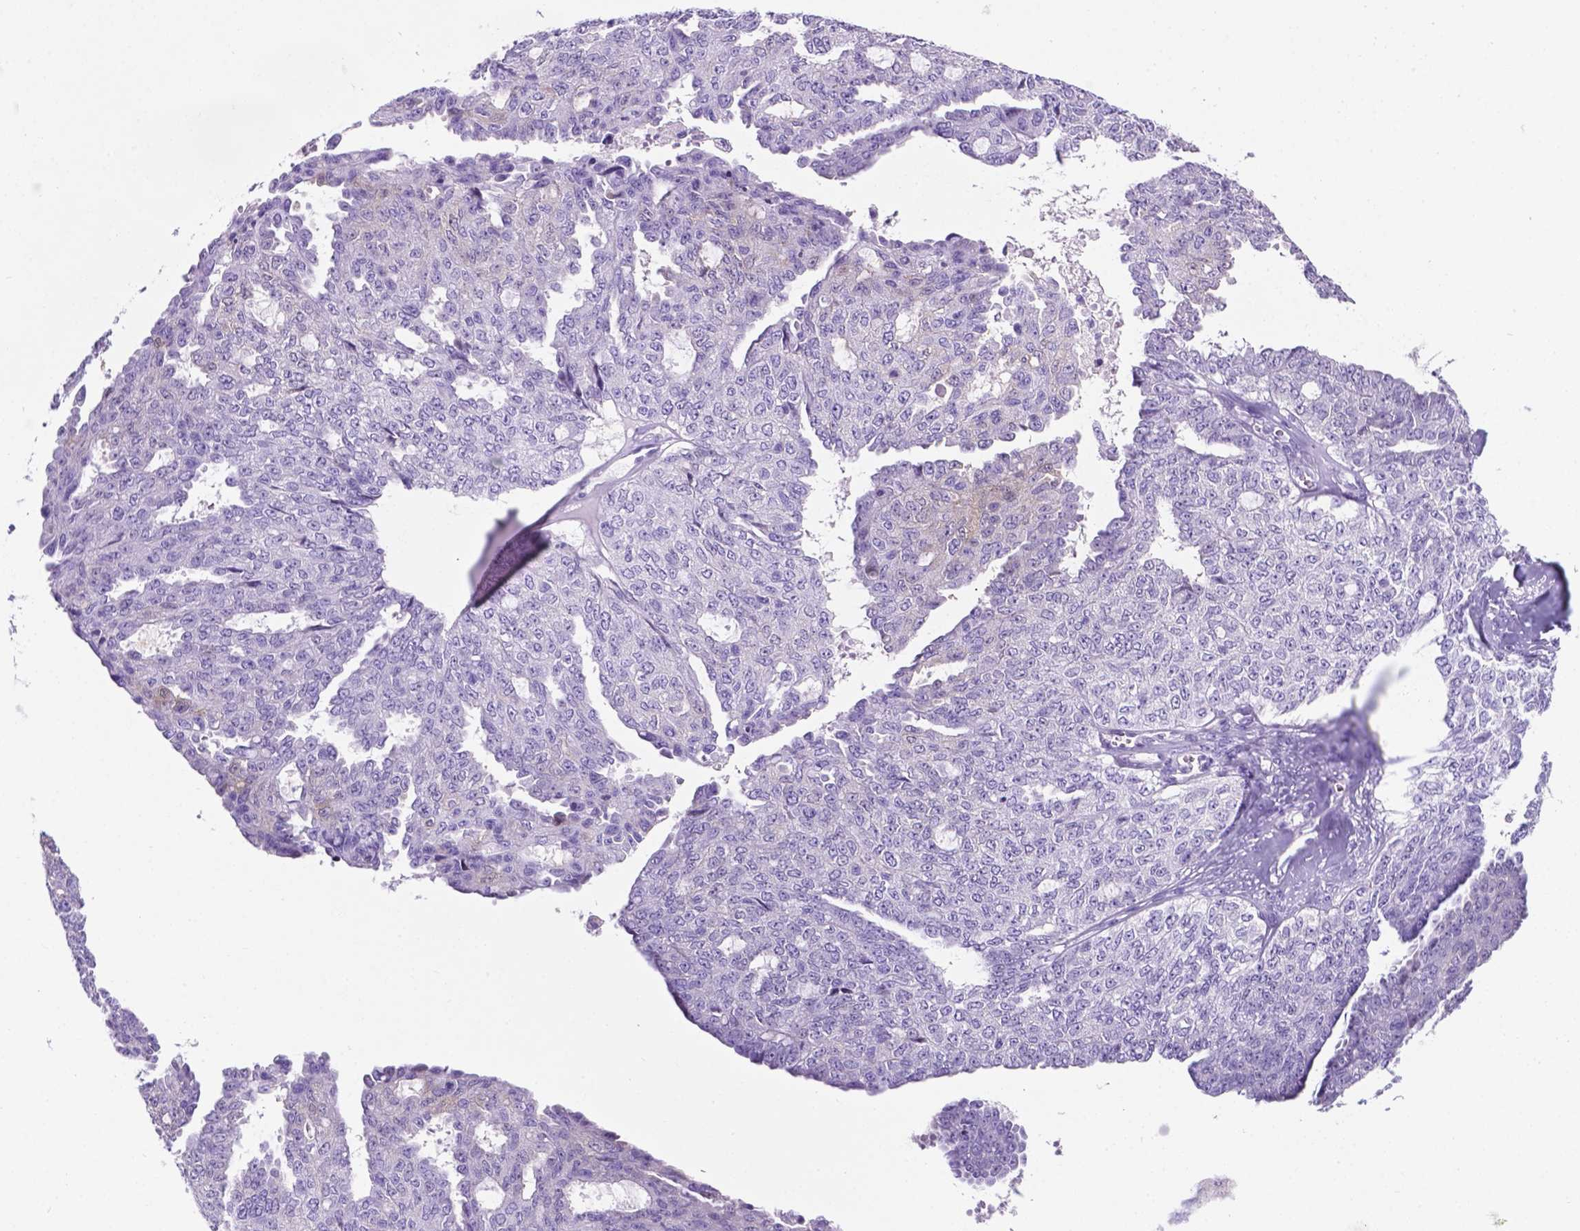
{"staining": {"intensity": "negative", "quantity": "none", "location": "none"}, "tissue": "ovarian cancer", "cell_type": "Tumor cells", "image_type": "cancer", "snomed": [{"axis": "morphology", "description": "Cystadenocarcinoma, serous, NOS"}, {"axis": "topography", "description": "Ovary"}], "caption": "High magnification brightfield microscopy of ovarian cancer stained with DAB (3,3'-diaminobenzidine) (brown) and counterstained with hematoxylin (blue): tumor cells show no significant staining.", "gene": "C17orf107", "patient": {"sex": "female", "age": 71}}